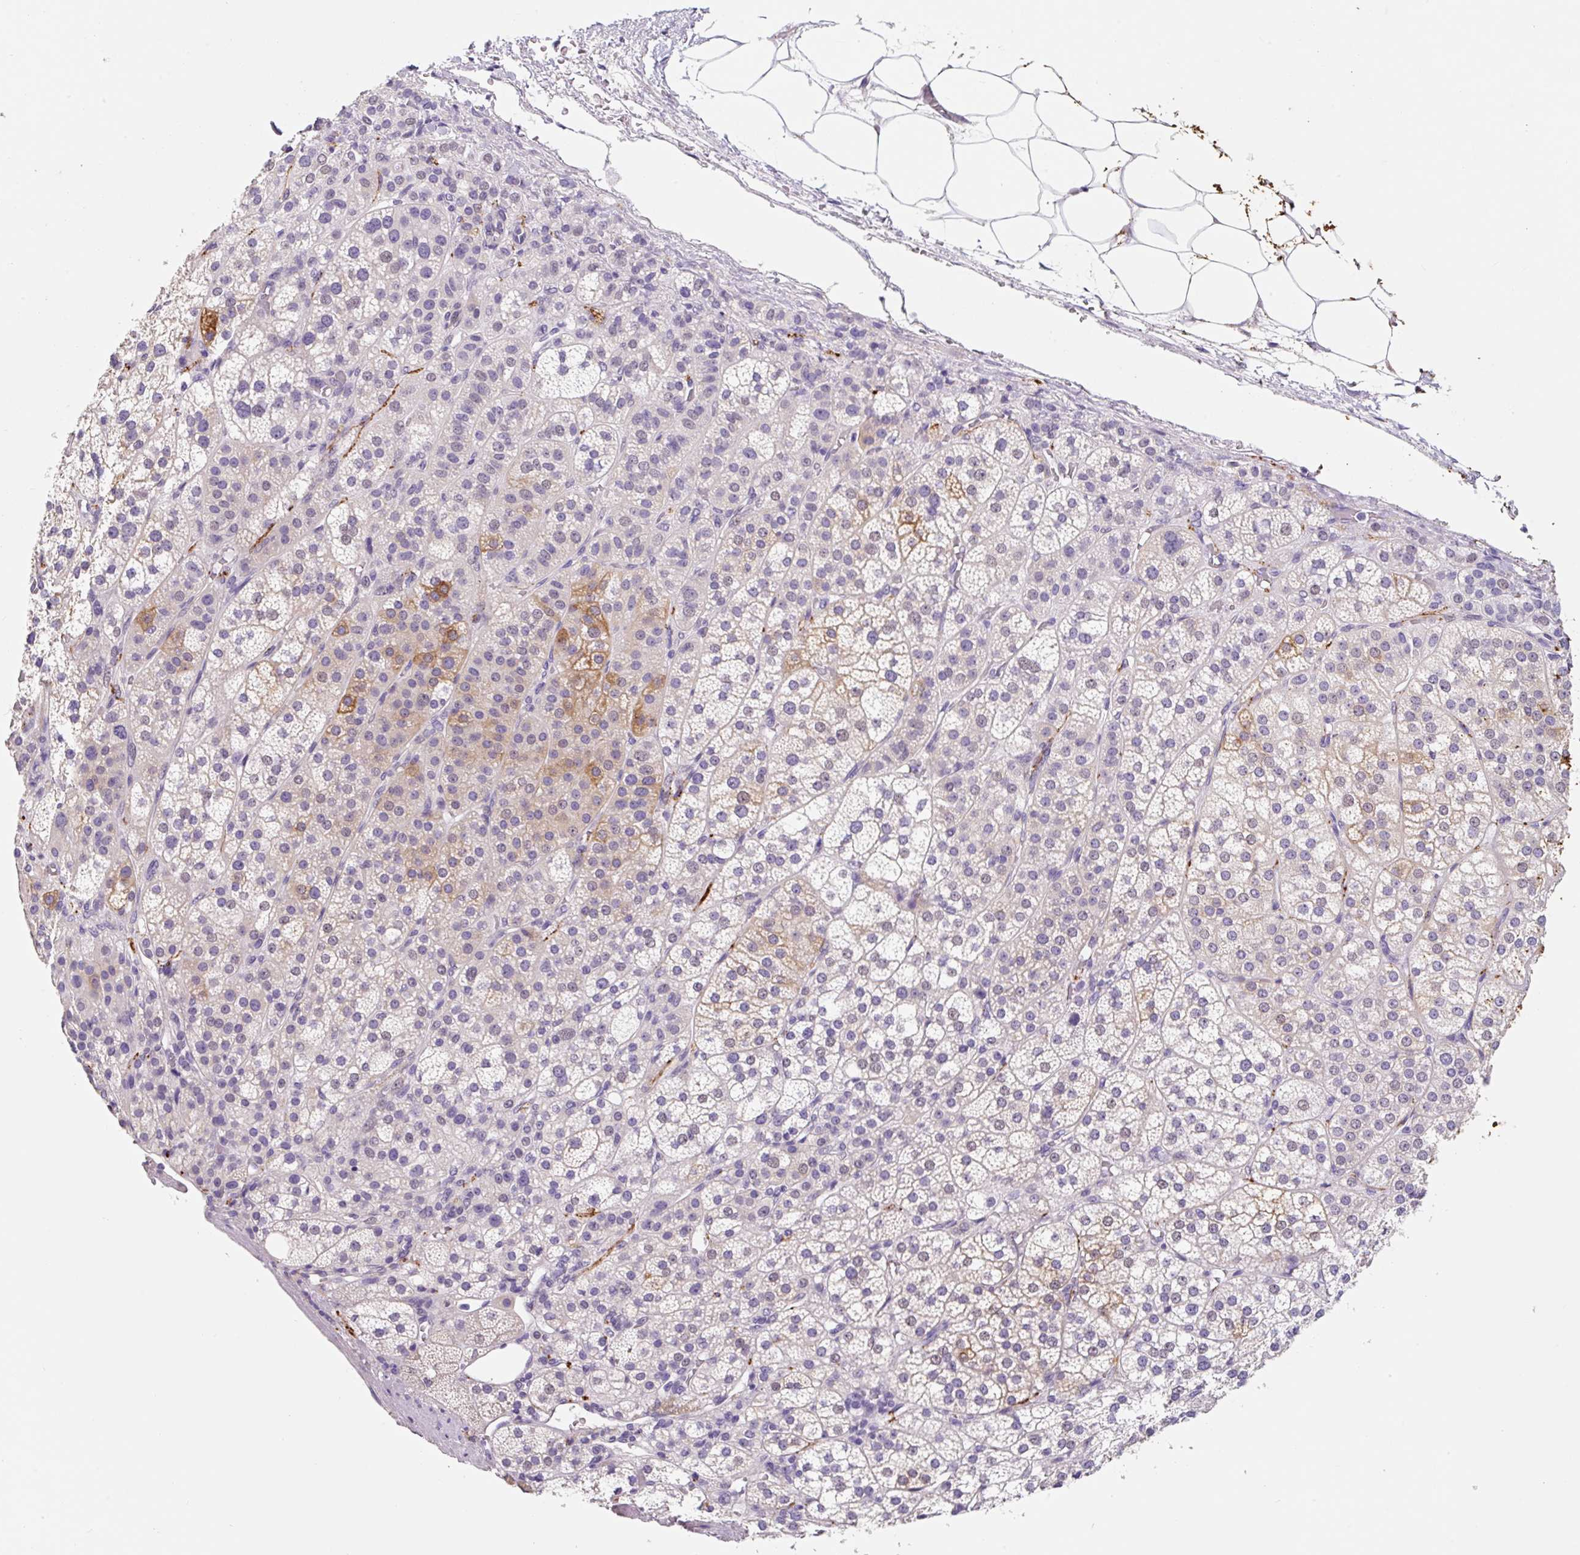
{"staining": {"intensity": "moderate", "quantity": "<25%", "location": "cytoplasmic/membranous"}, "tissue": "adrenal gland", "cell_type": "Glandular cells", "image_type": "normal", "snomed": [{"axis": "morphology", "description": "Normal tissue, NOS"}, {"axis": "topography", "description": "Adrenal gland"}], "caption": "Immunohistochemical staining of unremarkable human adrenal gland demonstrates low levels of moderate cytoplasmic/membranous expression in about <25% of glandular cells.", "gene": "SYP", "patient": {"sex": "female", "age": 60}}